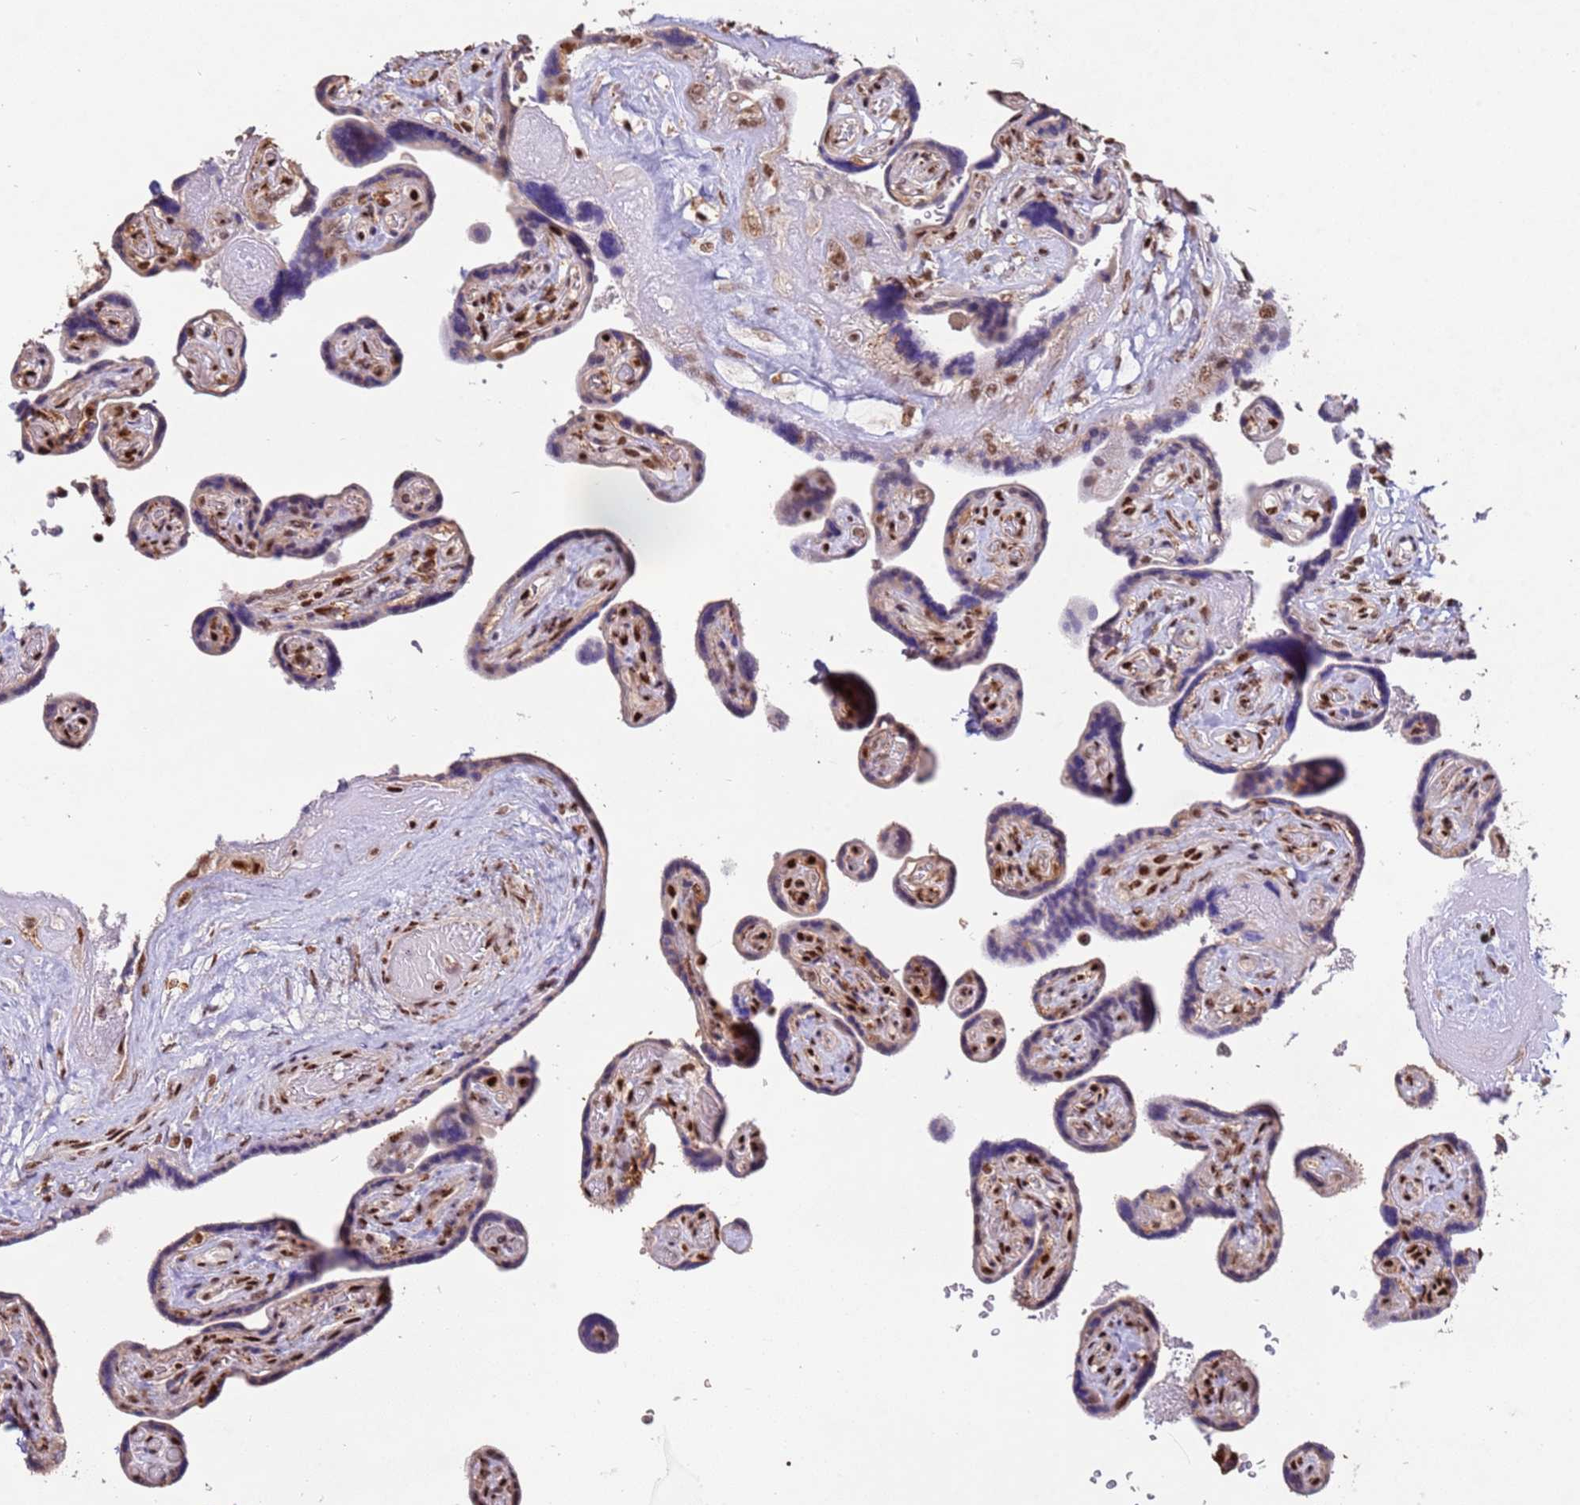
{"staining": {"intensity": "moderate", "quantity": "25%-75%", "location": "nuclear"}, "tissue": "placenta", "cell_type": "Trophoblastic cells", "image_type": "normal", "snomed": [{"axis": "morphology", "description": "Normal tissue, NOS"}, {"axis": "topography", "description": "Placenta"}], "caption": "Placenta stained with DAB (3,3'-diaminobenzidine) immunohistochemistry (IHC) exhibits medium levels of moderate nuclear expression in about 25%-75% of trophoblastic cells.", "gene": "ESF1", "patient": {"sex": "female", "age": 32}}